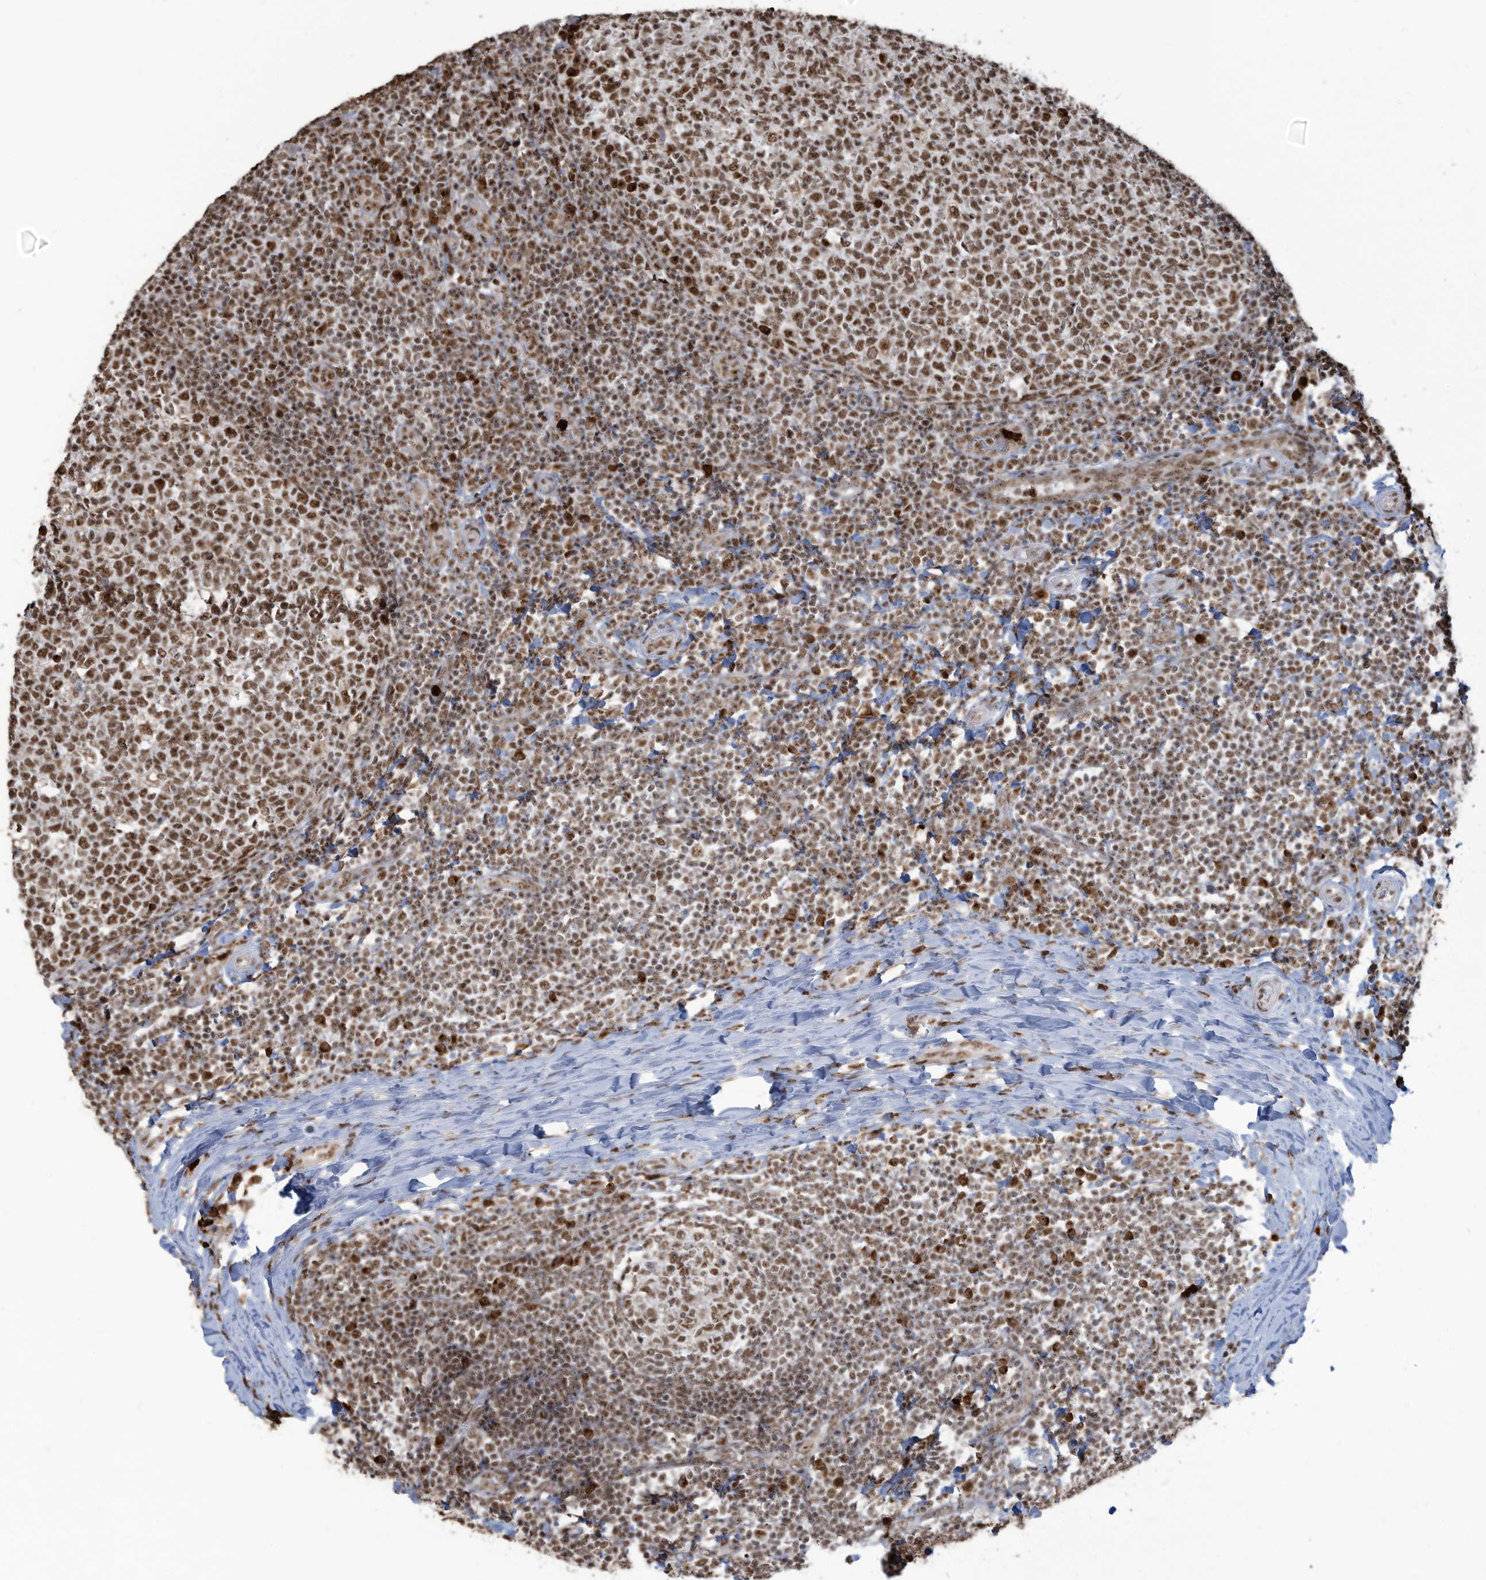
{"staining": {"intensity": "strong", "quantity": ">75%", "location": "nuclear"}, "tissue": "tonsil", "cell_type": "Germinal center cells", "image_type": "normal", "snomed": [{"axis": "morphology", "description": "Normal tissue, NOS"}, {"axis": "topography", "description": "Tonsil"}], "caption": "Protein analysis of unremarkable tonsil demonstrates strong nuclear positivity in about >75% of germinal center cells. Nuclei are stained in blue.", "gene": "LBH", "patient": {"sex": "female", "age": 19}}